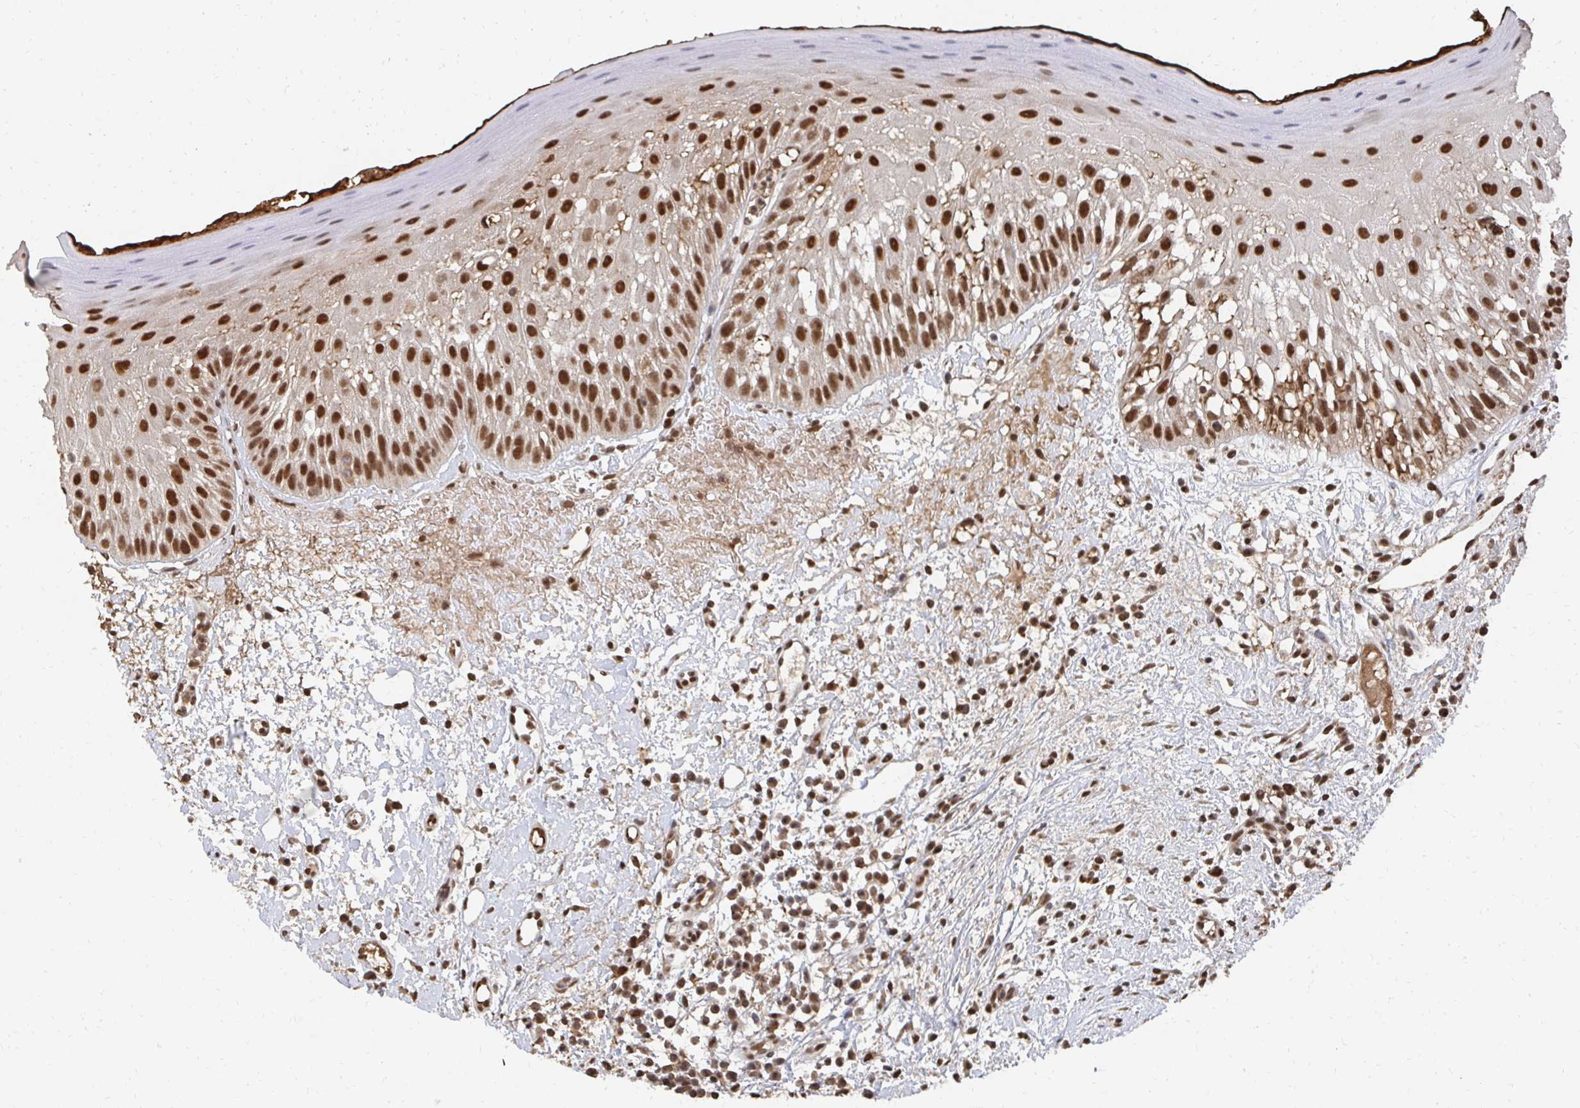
{"staining": {"intensity": "strong", "quantity": ">75%", "location": "nuclear"}, "tissue": "oral mucosa", "cell_type": "Squamous epithelial cells", "image_type": "normal", "snomed": [{"axis": "morphology", "description": "Normal tissue, NOS"}, {"axis": "topography", "description": "Oral tissue"}, {"axis": "topography", "description": "Tounge, NOS"}], "caption": "Protein analysis of normal oral mucosa exhibits strong nuclear expression in about >75% of squamous epithelial cells.", "gene": "GTF3C6", "patient": {"sex": "male", "age": 83}}